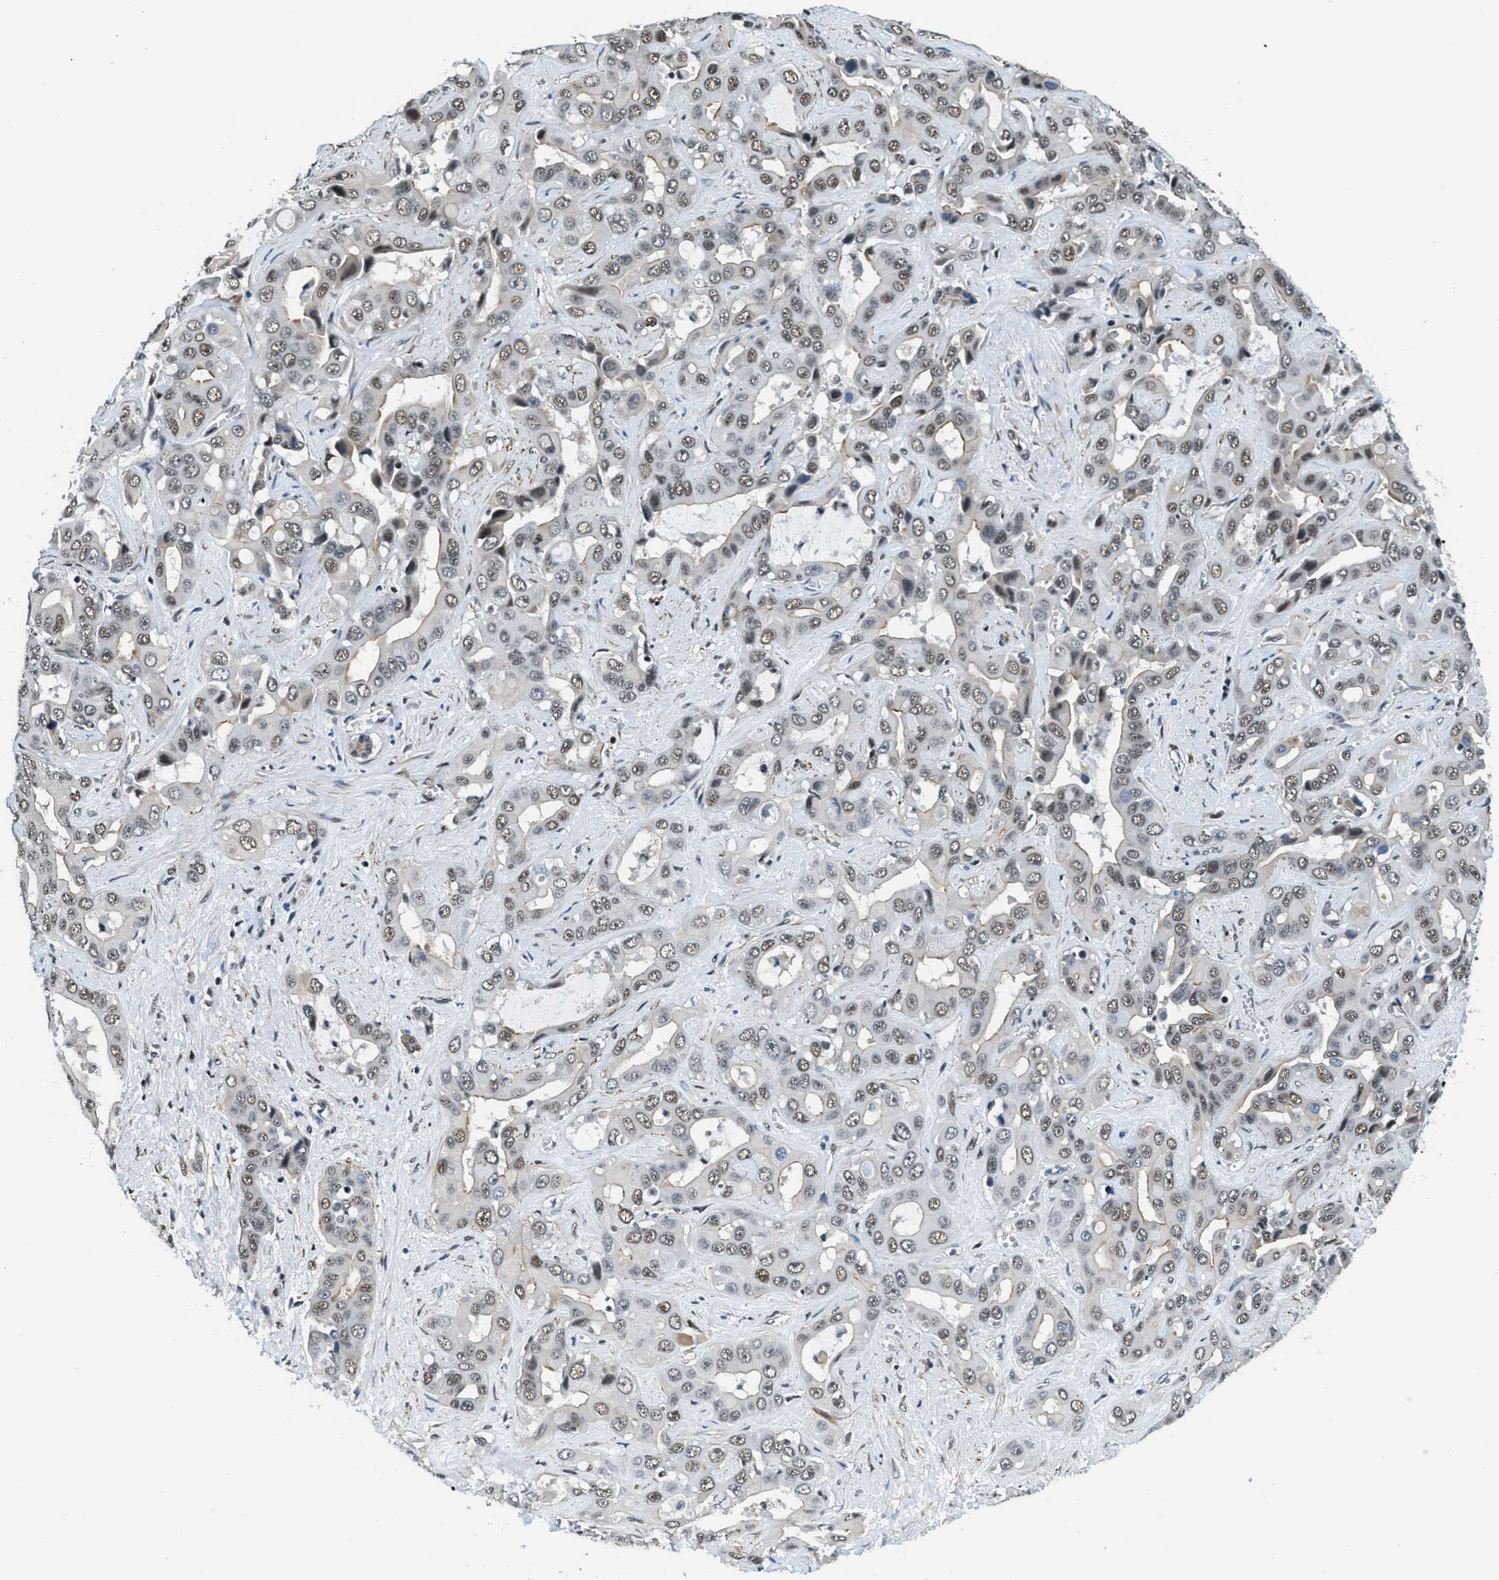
{"staining": {"intensity": "moderate", "quantity": "25%-75%", "location": "nuclear"}, "tissue": "liver cancer", "cell_type": "Tumor cells", "image_type": "cancer", "snomed": [{"axis": "morphology", "description": "Cholangiocarcinoma"}, {"axis": "topography", "description": "Liver"}], "caption": "IHC of human liver cancer (cholangiocarcinoma) exhibits medium levels of moderate nuclear positivity in approximately 25%-75% of tumor cells. Using DAB (3,3'-diaminobenzidine) (brown) and hematoxylin (blue) stains, captured at high magnification using brightfield microscopy.", "gene": "CFAP36", "patient": {"sex": "female", "age": 52}}